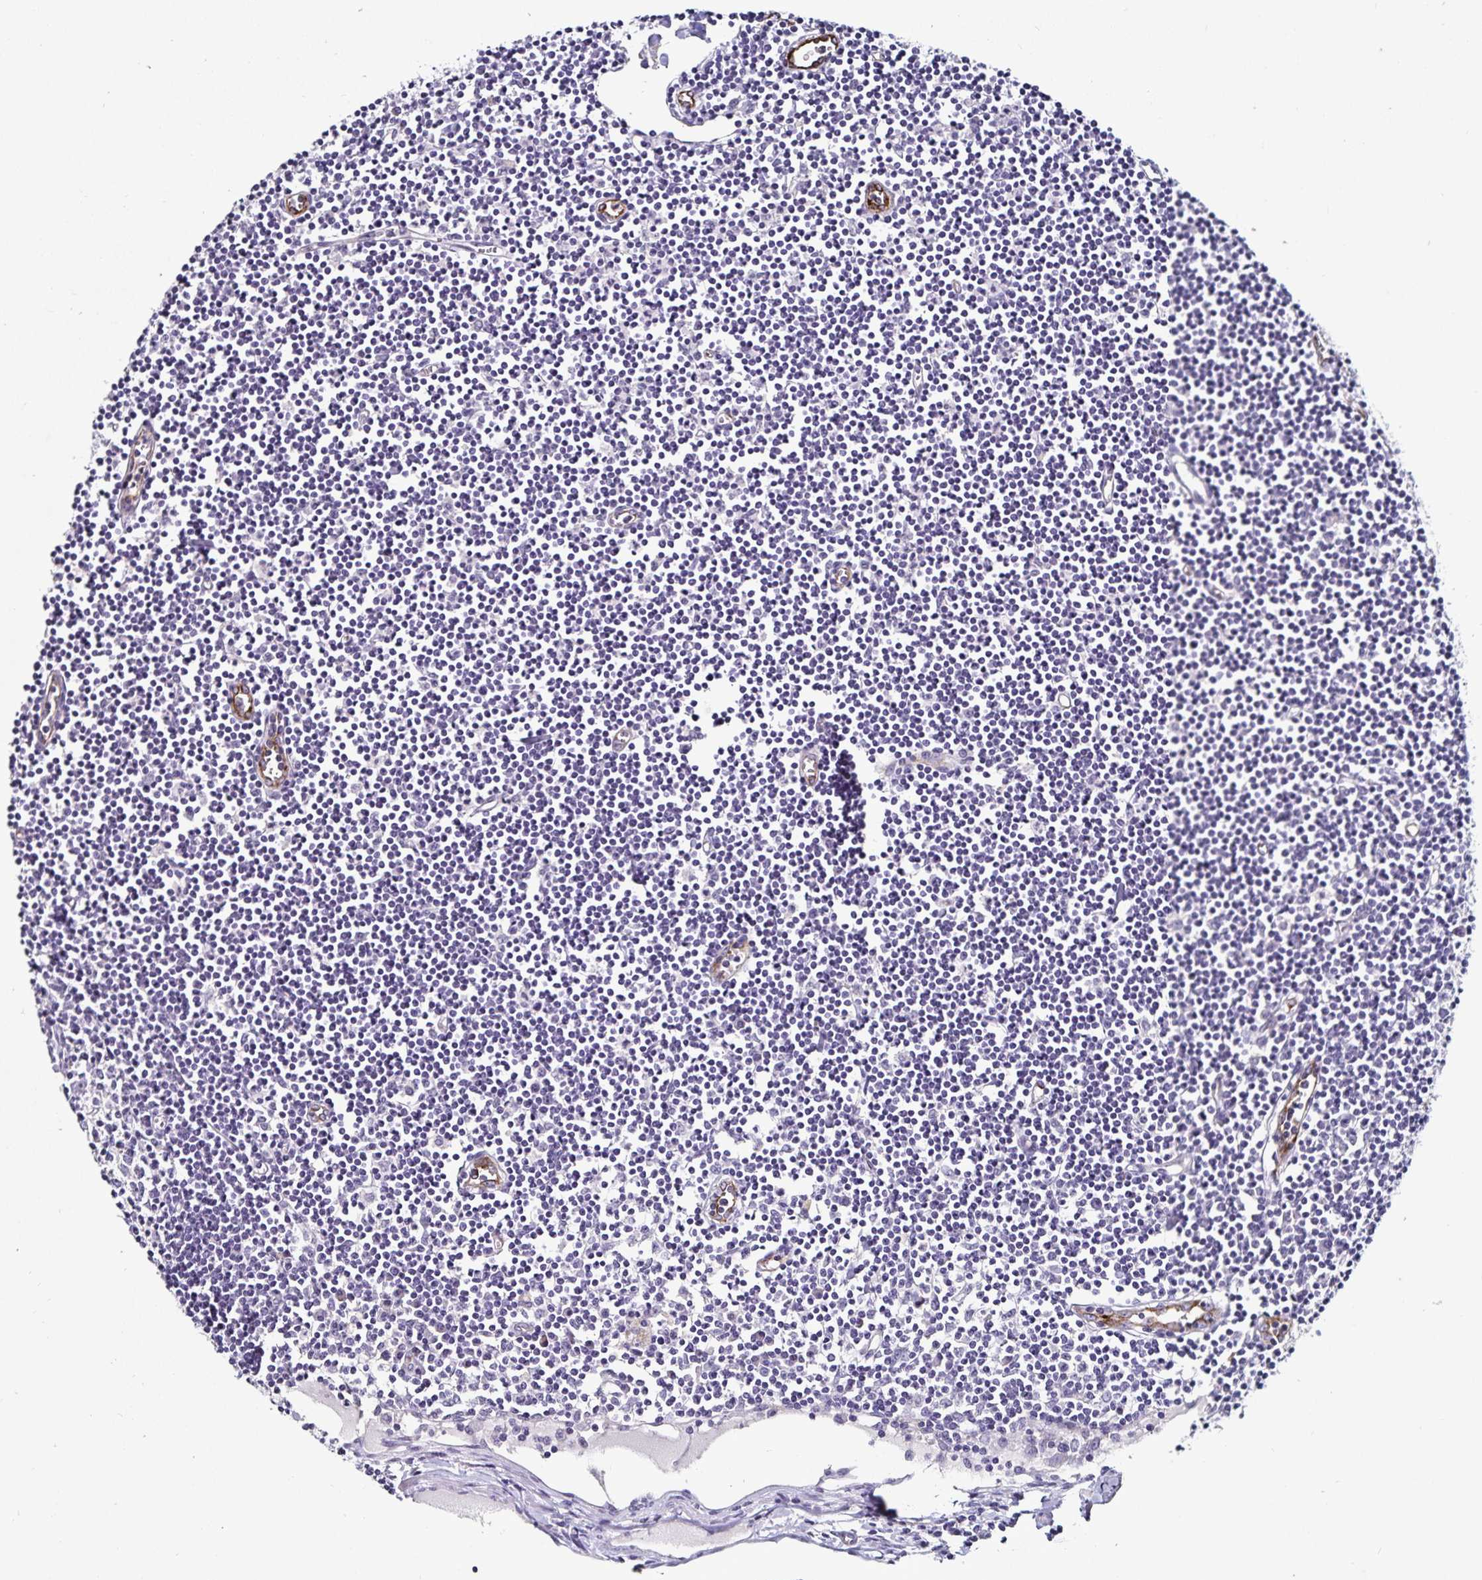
{"staining": {"intensity": "negative", "quantity": "none", "location": "none"}, "tissue": "lymph node", "cell_type": "Germinal center cells", "image_type": "normal", "snomed": [{"axis": "morphology", "description": "Normal tissue, NOS"}, {"axis": "topography", "description": "Lymph node"}], "caption": "Lymph node stained for a protein using immunohistochemistry (IHC) displays no expression germinal center cells.", "gene": "TSPAN7", "patient": {"sex": "female", "age": 65}}